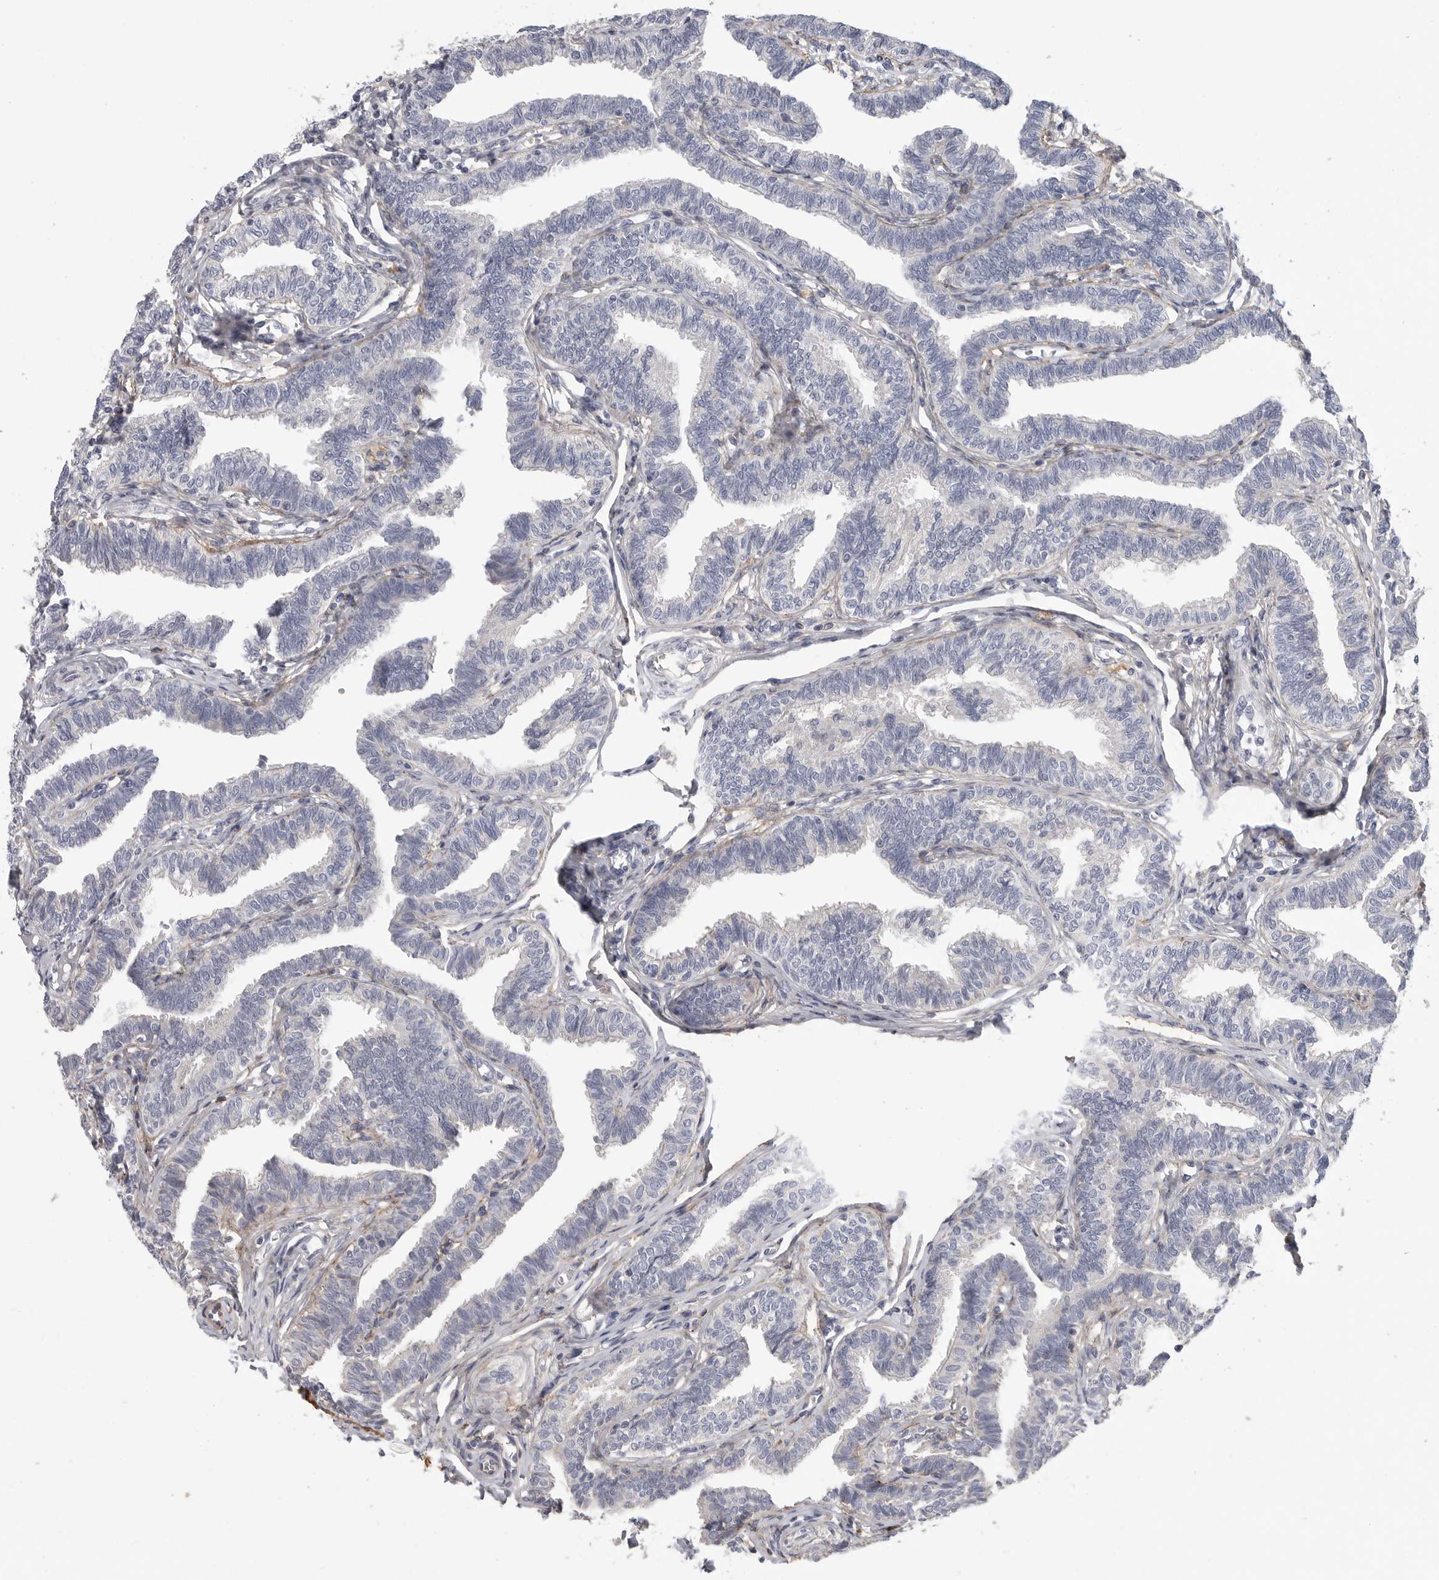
{"staining": {"intensity": "weak", "quantity": "25%-75%", "location": "cytoplasmic/membranous"}, "tissue": "fallopian tube", "cell_type": "Glandular cells", "image_type": "normal", "snomed": [{"axis": "morphology", "description": "Normal tissue, NOS"}, {"axis": "topography", "description": "Fallopian tube"}, {"axis": "topography", "description": "Ovary"}], "caption": "Unremarkable fallopian tube reveals weak cytoplasmic/membranous expression in approximately 25%-75% of glandular cells.", "gene": "SDC3", "patient": {"sex": "female", "age": 23}}